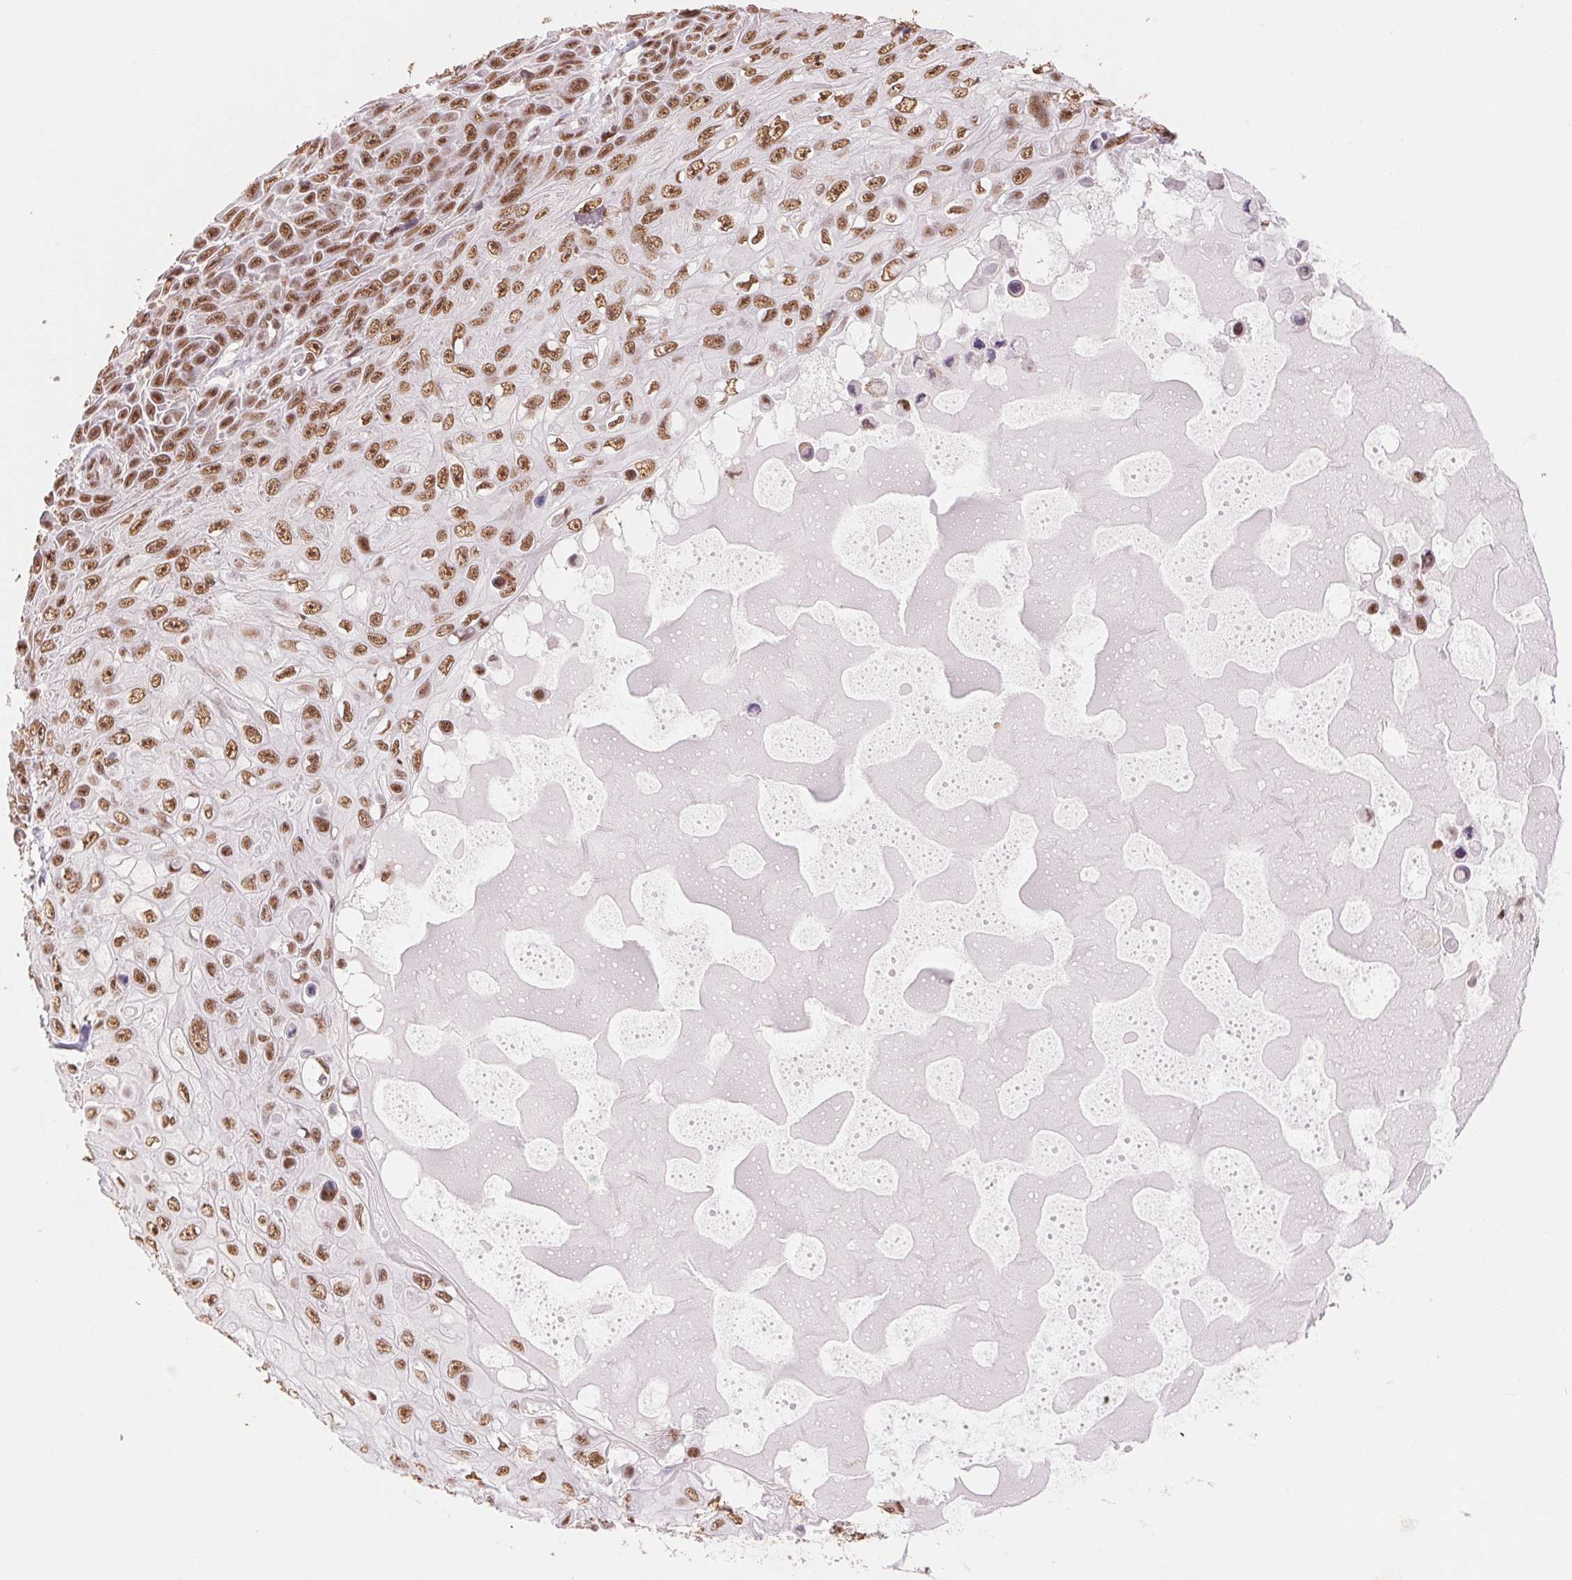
{"staining": {"intensity": "moderate", "quantity": ">75%", "location": "nuclear"}, "tissue": "skin cancer", "cell_type": "Tumor cells", "image_type": "cancer", "snomed": [{"axis": "morphology", "description": "Squamous cell carcinoma, NOS"}, {"axis": "topography", "description": "Skin"}], "caption": "A micrograph of human squamous cell carcinoma (skin) stained for a protein displays moderate nuclear brown staining in tumor cells.", "gene": "SREK1", "patient": {"sex": "male", "age": 82}}